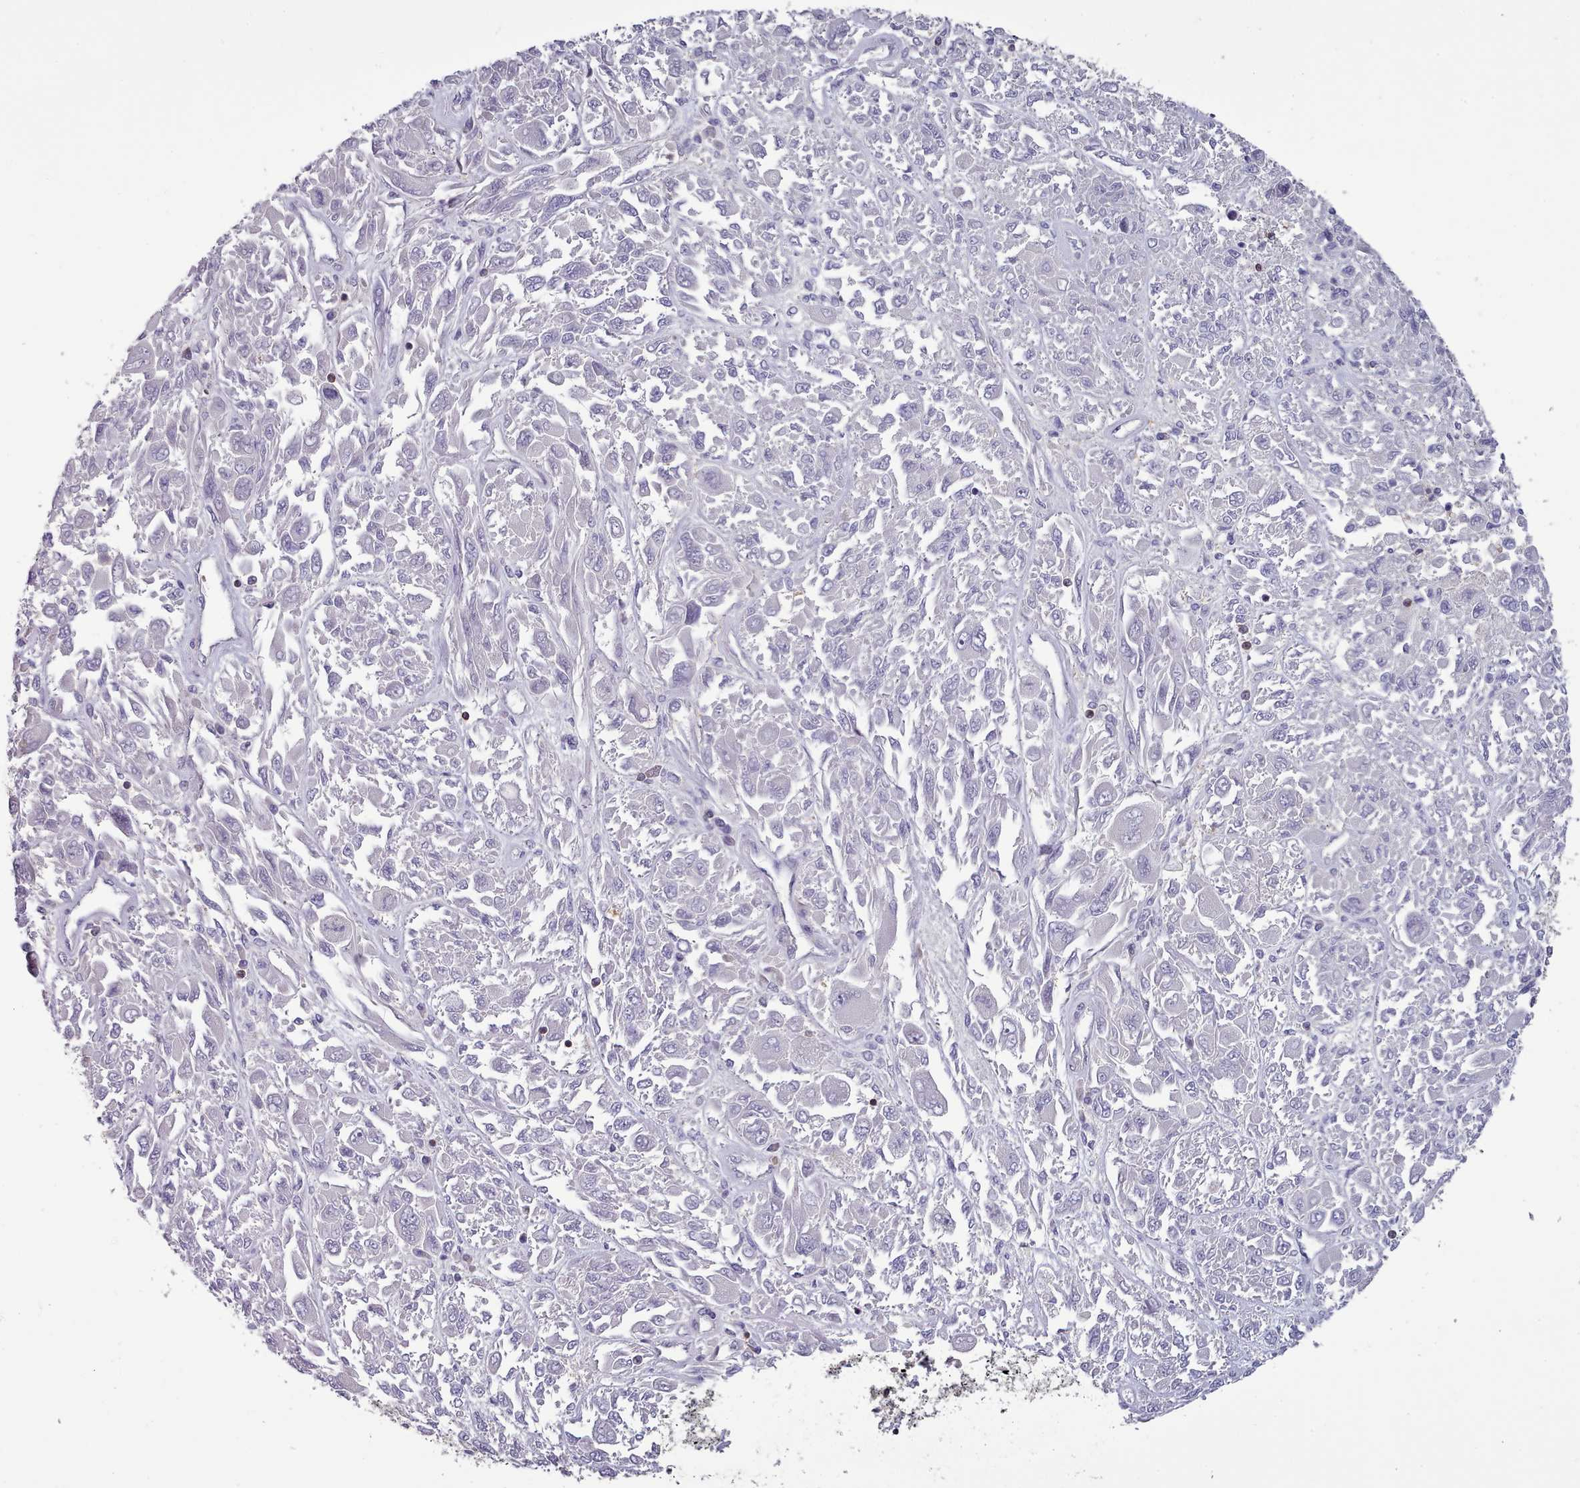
{"staining": {"intensity": "negative", "quantity": "none", "location": "none"}, "tissue": "melanoma", "cell_type": "Tumor cells", "image_type": "cancer", "snomed": [{"axis": "morphology", "description": "Malignant melanoma, NOS"}, {"axis": "topography", "description": "Skin"}], "caption": "Immunohistochemical staining of melanoma shows no significant expression in tumor cells. (DAB immunohistochemistry (IHC), high magnification).", "gene": "RAC2", "patient": {"sex": "female", "age": 91}}